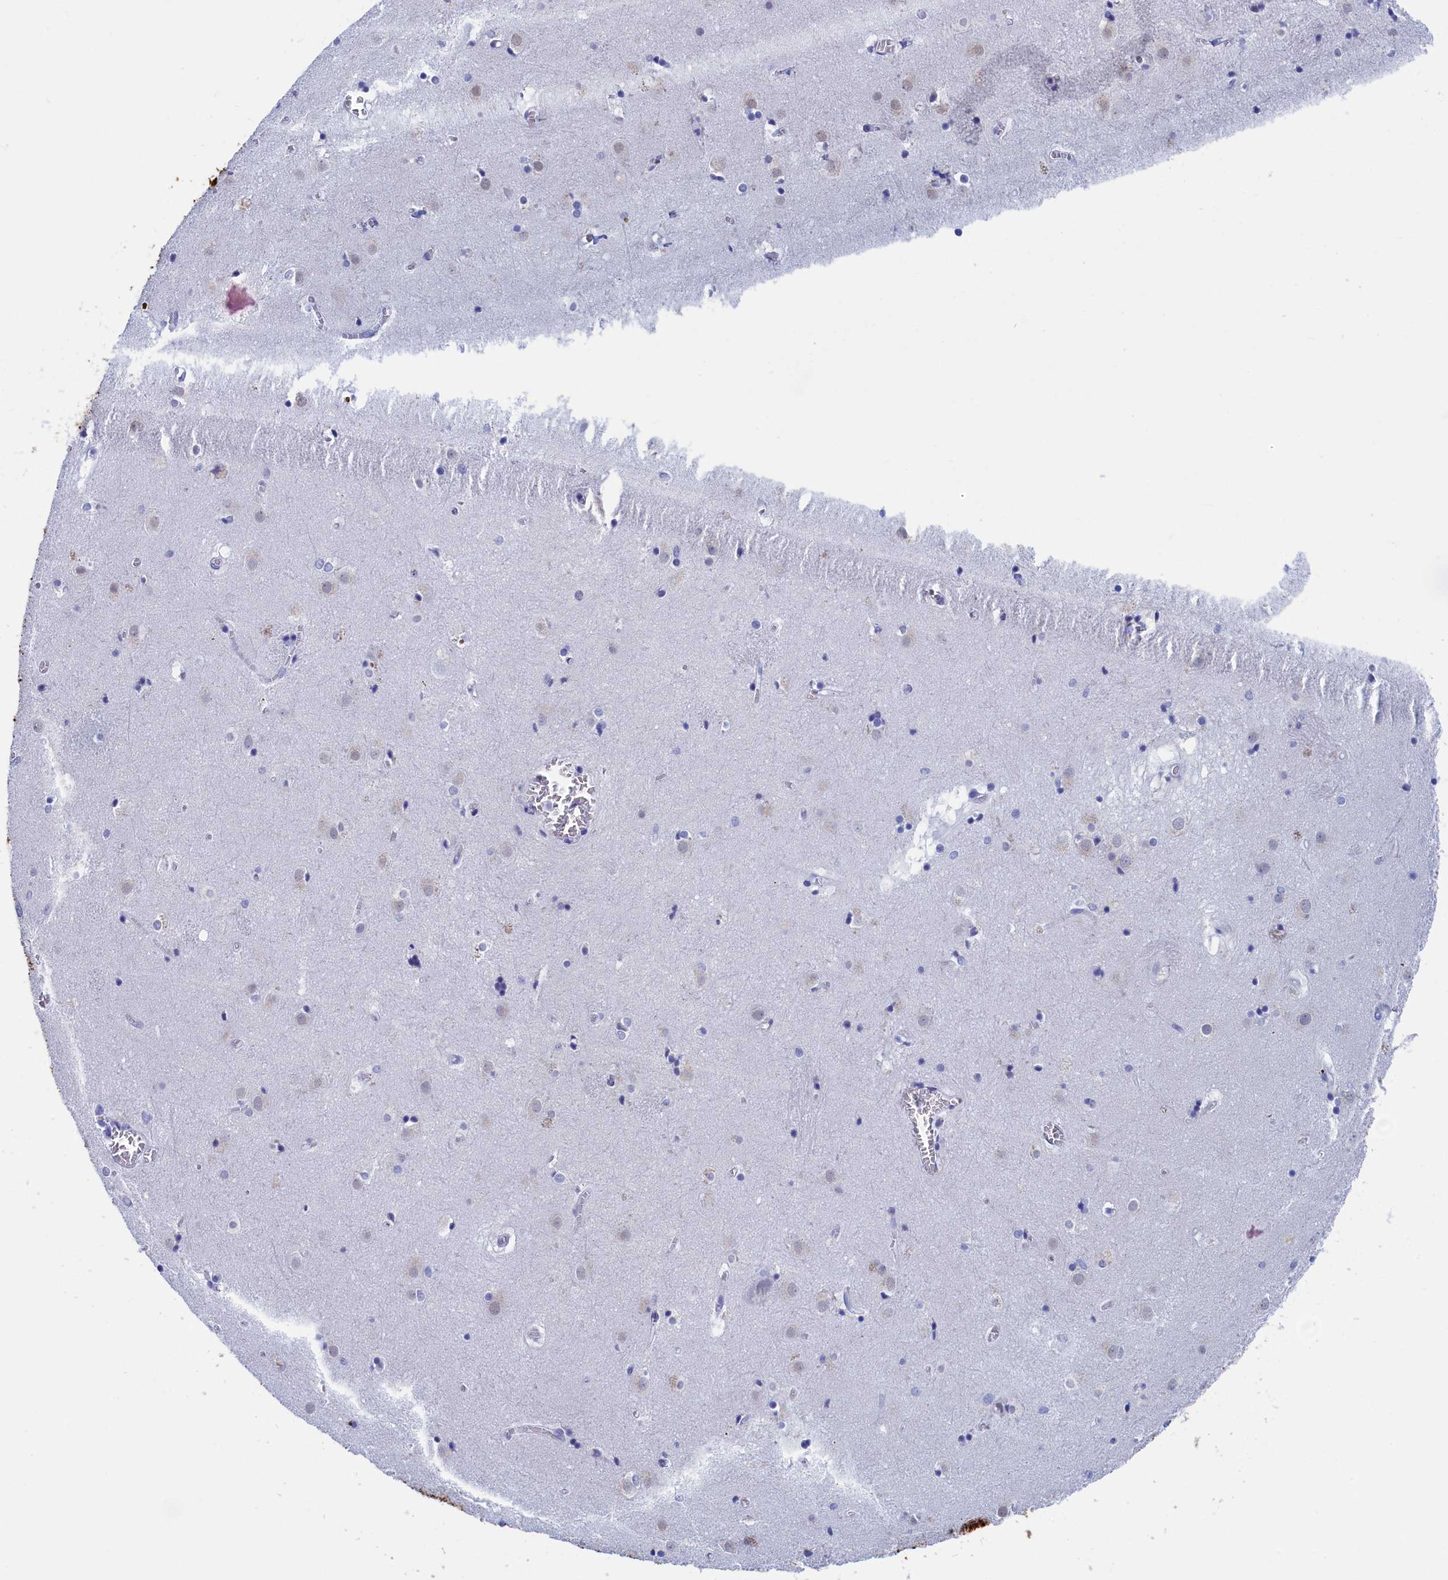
{"staining": {"intensity": "negative", "quantity": "none", "location": "none"}, "tissue": "caudate", "cell_type": "Glial cells", "image_type": "normal", "snomed": [{"axis": "morphology", "description": "Normal tissue, NOS"}, {"axis": "topography", "description": "Lateral ventricle wall"}], "caption": "A high-resolution photomicrograph shows immunohistochemistry (IHC) staining of unremarkable caudate, which exhibits no significant positivity in glial cells. (Brightfield microscopy of DAB (3,3'-diaminobenzidine) immunohistochemistry at high magnification).", "gene": "WDR83", "patient": {"sex": "male", "age": 70}}